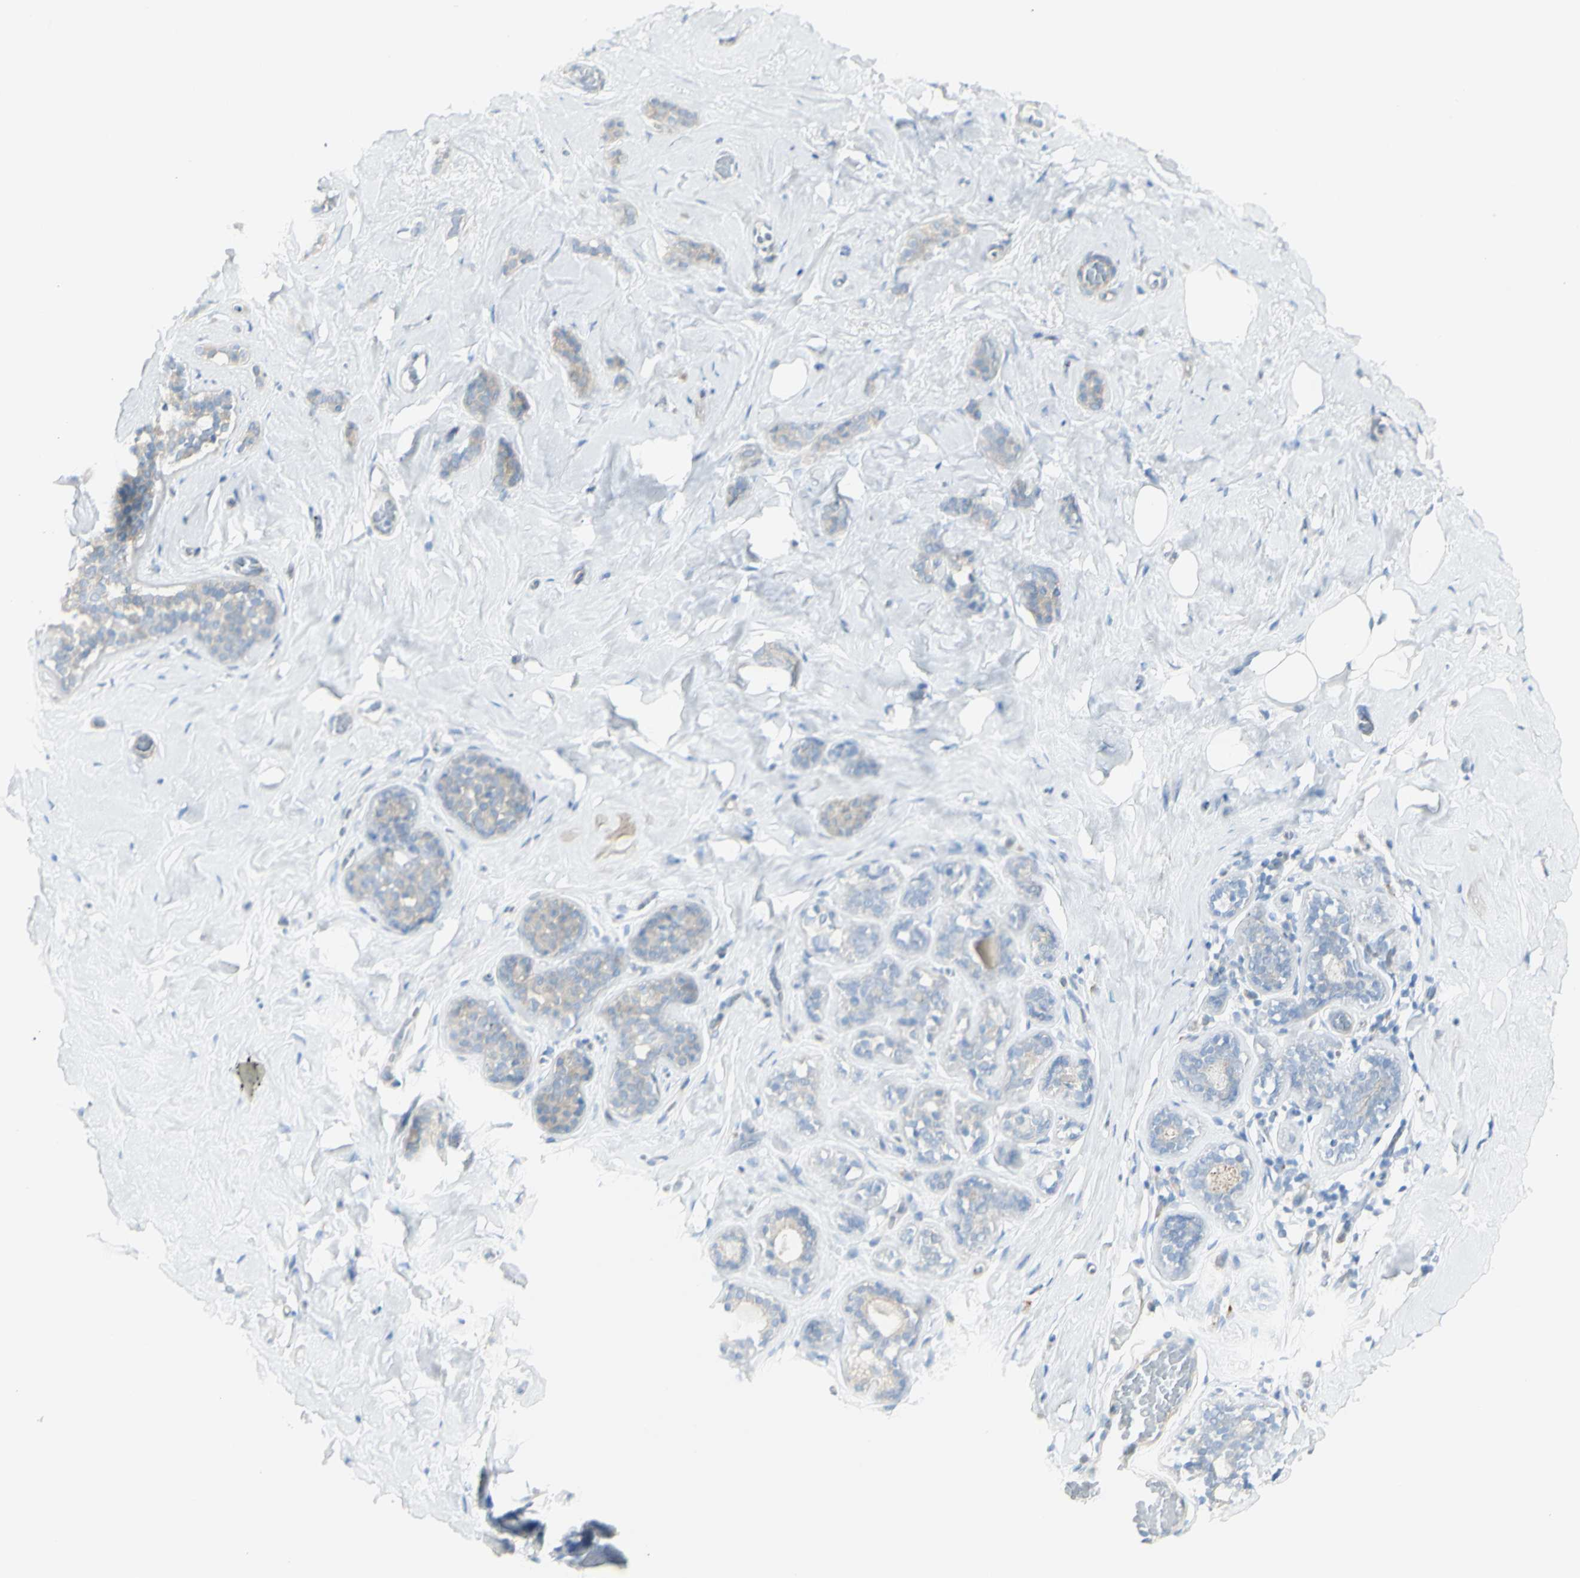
{"staining": {"intensity": "negative", "quantity": "none", "location": "none"}, "tissue": "breast", "cell_type": "Adipocytes", "image_type": "normal", "snomed": [{"axis": "morphology", "description": "Normal tissue, NOS"}, {"axis": "topography", "description": "Breast"}], "caption": "An immunohistochemistry micrograph of benign breast is shown. There is no staining in adipocytes of breast. Brightfield microscopy of immunohistochemistry (IHC) stained with DAB (brown) and hematoxylin (blue), captured at high magnification.", "gene": "NDST4", "patient": {"sex": "female", "age": 75}}